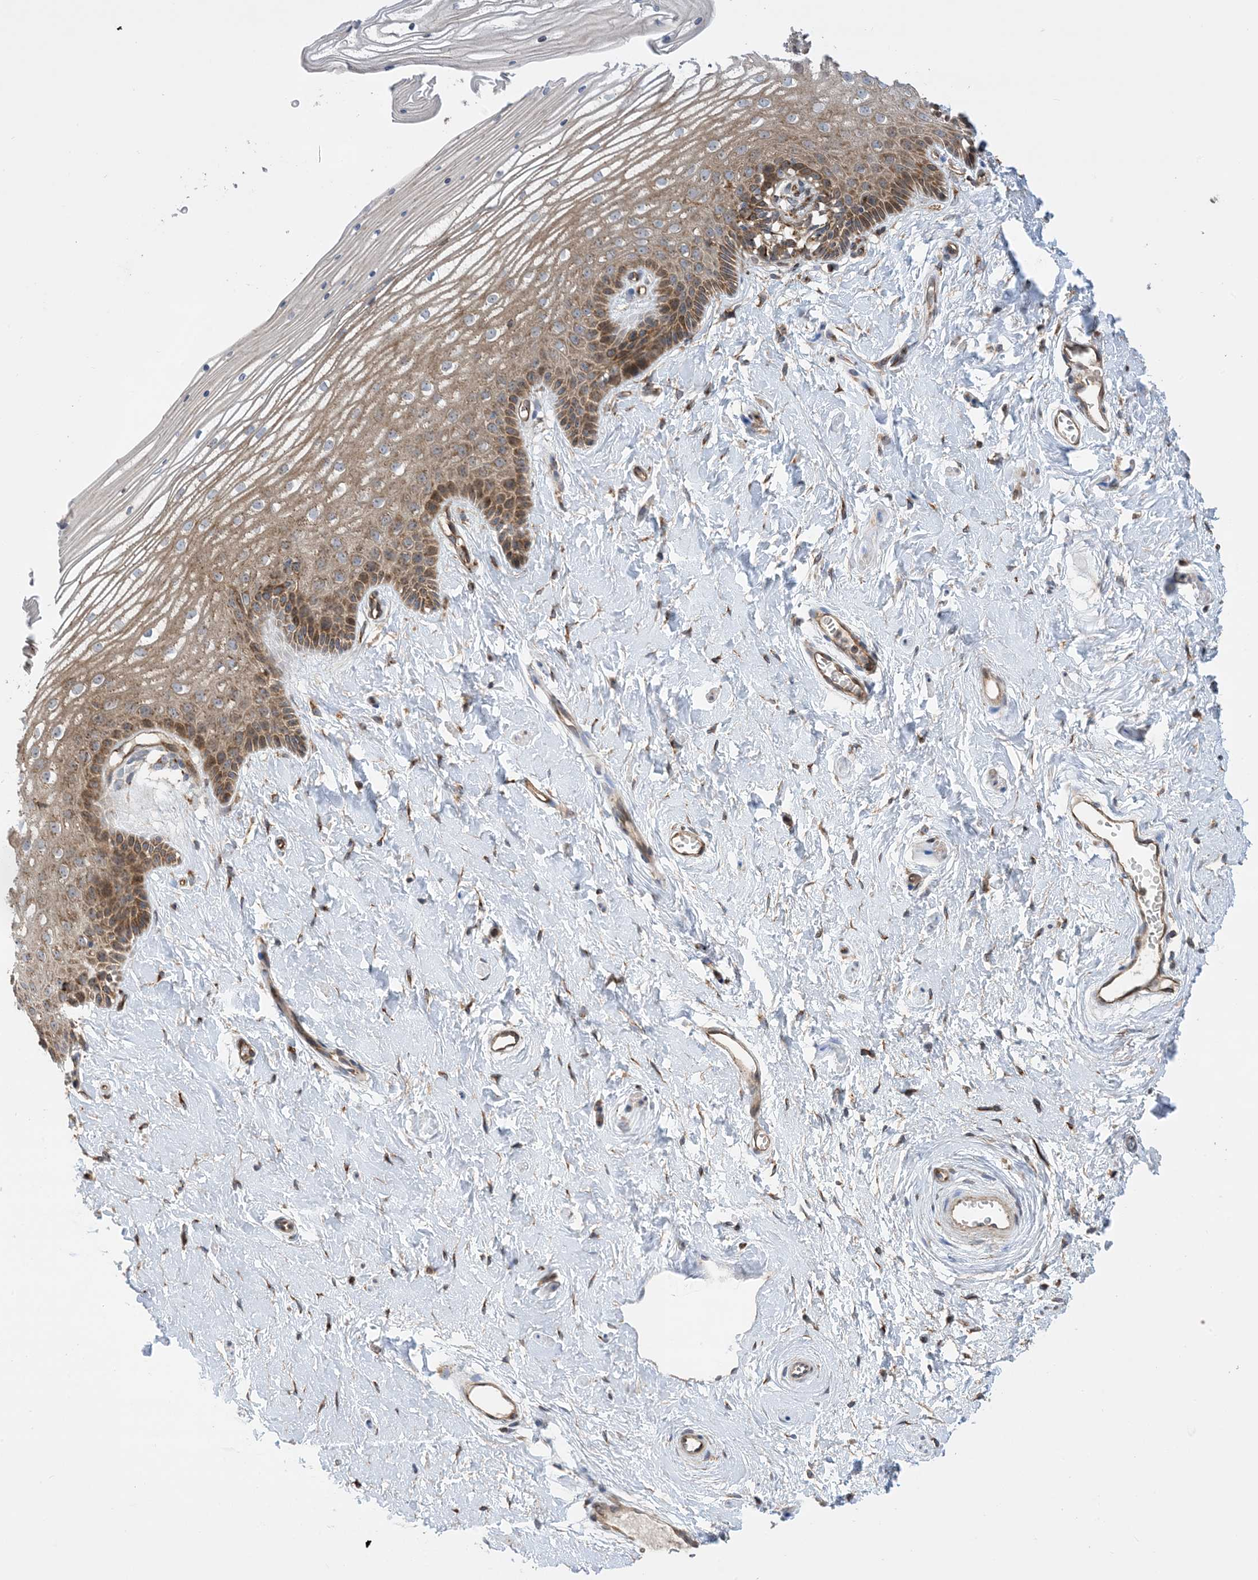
{"staining": {"intensity": "moderate", "quantity": ">75%", "location": "cytoplasmic/membranous"}, "tissue": "vagina", "cell_type": "Squamous epithelial cells", "image_type": "normal", "snomed": [{"axis": "morphology", "description": "Normal tissue, NOS"}, {"axis": "topography", "description": "Vagina"}, {"axis": "topography", "description": "Cervix"}], "caption": "This is an image of IHC staining of normal vagina, which shows moderate expression in the cytoplasmic/membranous of squamous epithelial cells.", "gene": "CLEC16A", "patient": {"sex": "female", "age": 40}}